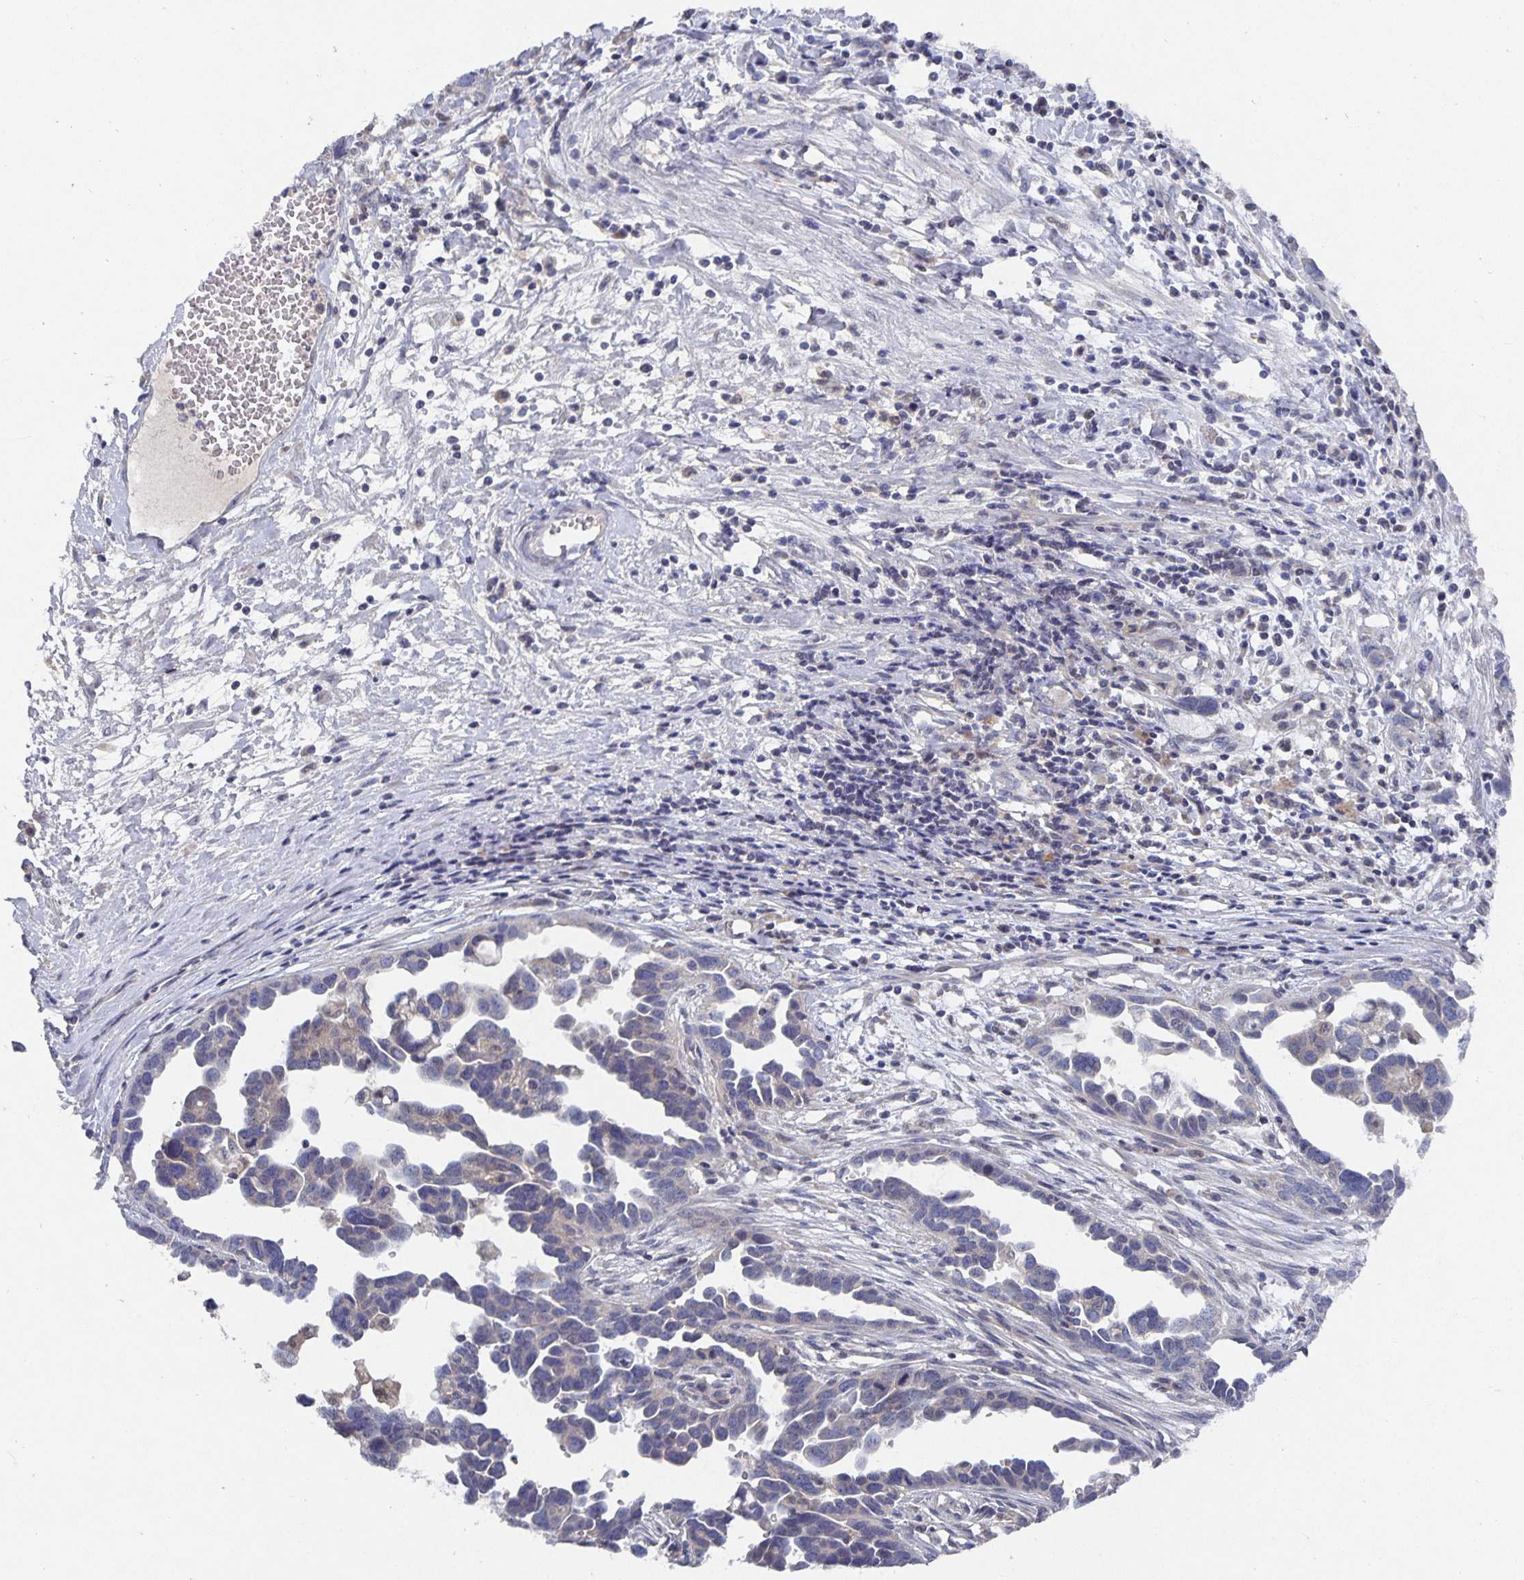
{"staining": {"intensity": "negative", "quantity": "none", "location": "none"}, "tissue": "ovarian cancer", "cell_type": "Tumor cells", "image_type": "cancer", "snomed": [{"axis": "morphology", "description": "Cystadenocarcinoma, serous, NOS"}, {"axis": "topography", "description": "Ovary"}], "caption": "Ovarian cancer was stained to show a protein in brown. There is no significant positivity in tumor cells.", "gene": "HEPN1", "patient": {"sex": "female", "age": 54}}